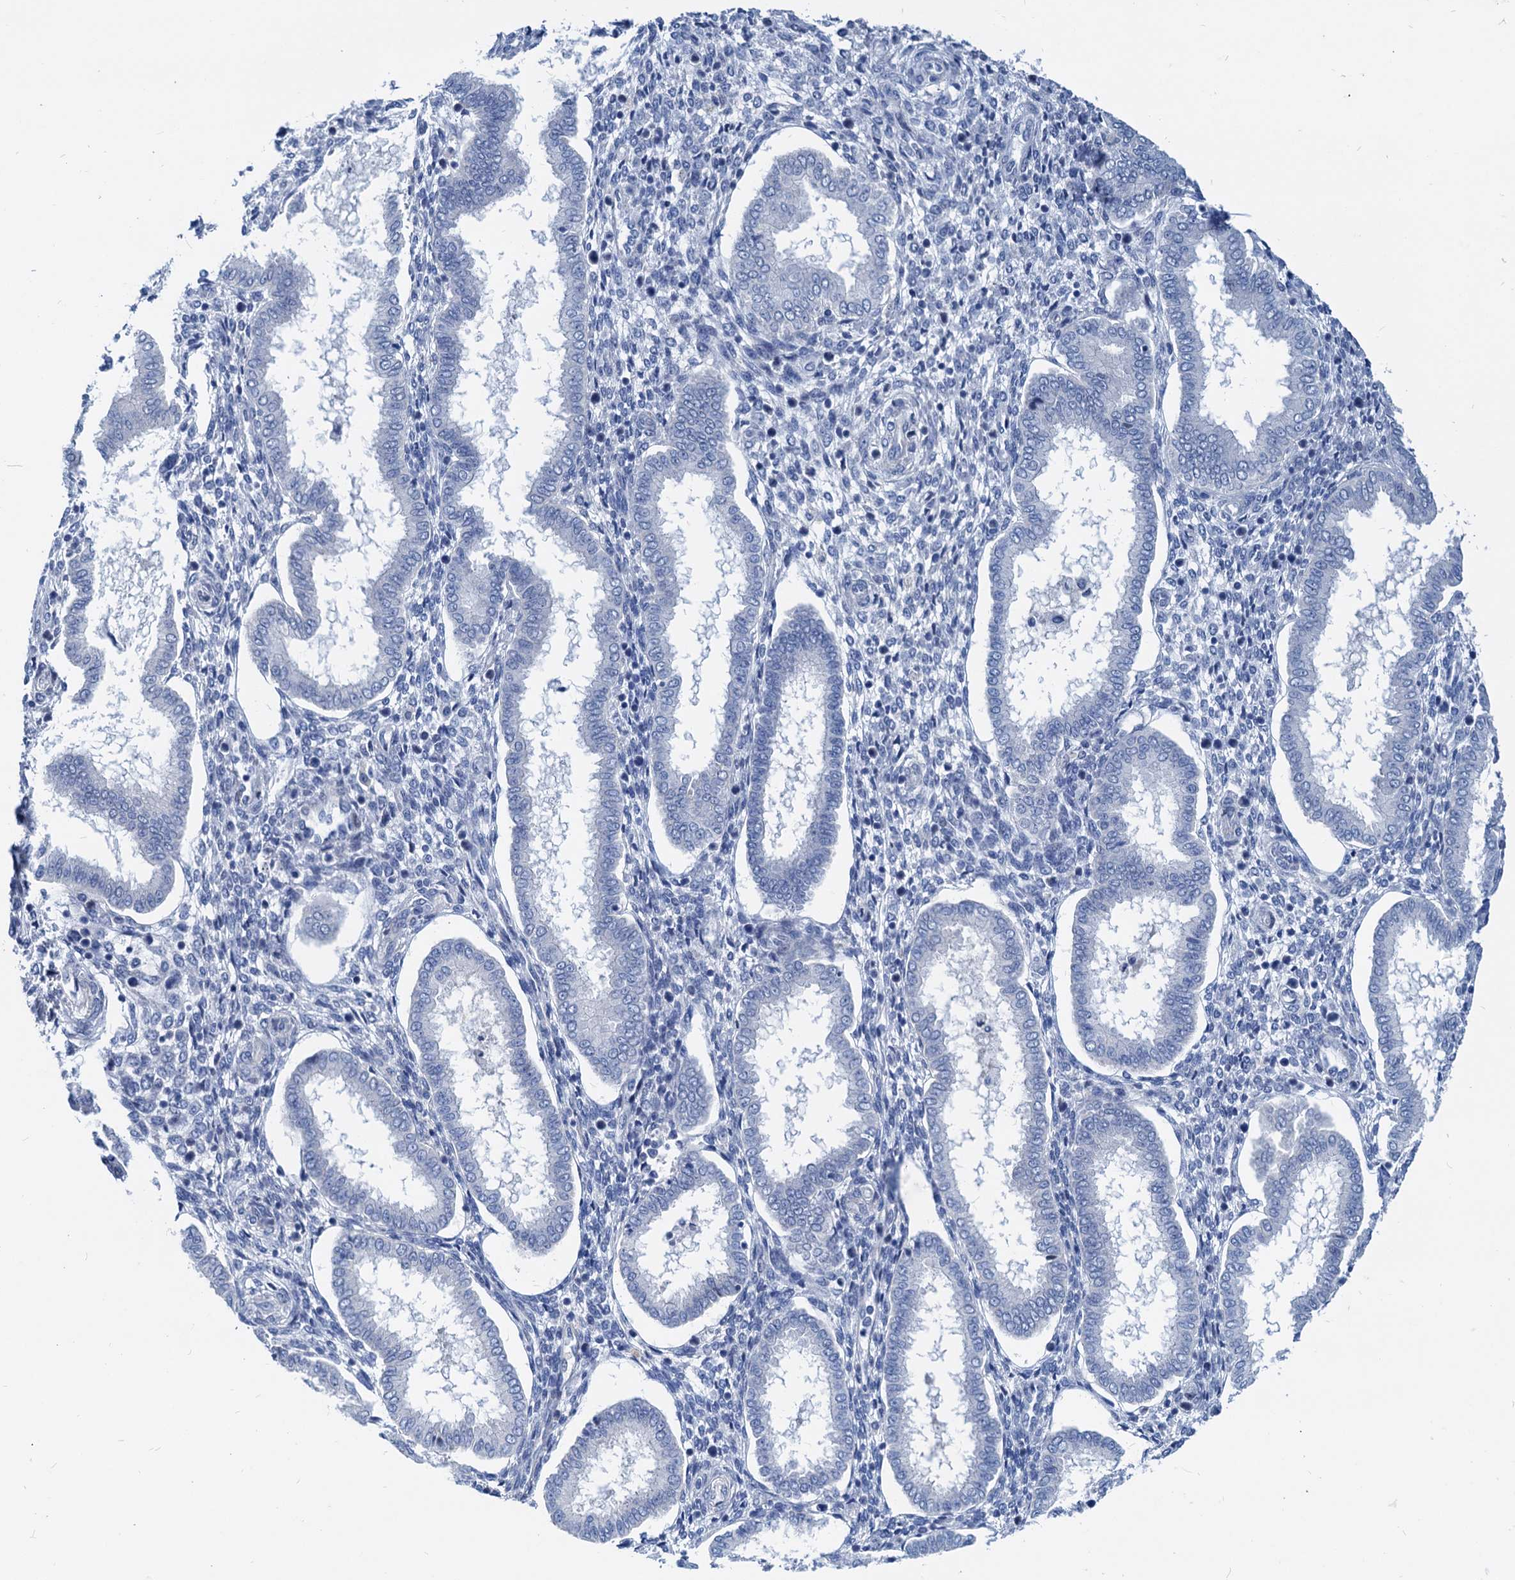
{"staining": {"intensity": "negative", "quantity": "none", "location": "none"}, "tissue": "endometrium", "cell_type": "Cells in endometrial stroma", "image_type": "normal", "snomed": [{"axis": "morphology", "description": "Normal tissue, NOS"}, {"axis": "topography", "description": "Endometrium"}], "caption": "High power microscopy image of an immunohistochemistry (IHC) photomicrograph of normal endometrium, revealing no significant positivity in cells in endometrial stroma. Brightfield microscopy of immunohistochemistry stained with DAB (3,3'-diaminobenzidine) (brown) and hematoxylin (blue), captured at high magnification.", "gene": "HSF2", "patient": {"sex": "female", "age": 24}}